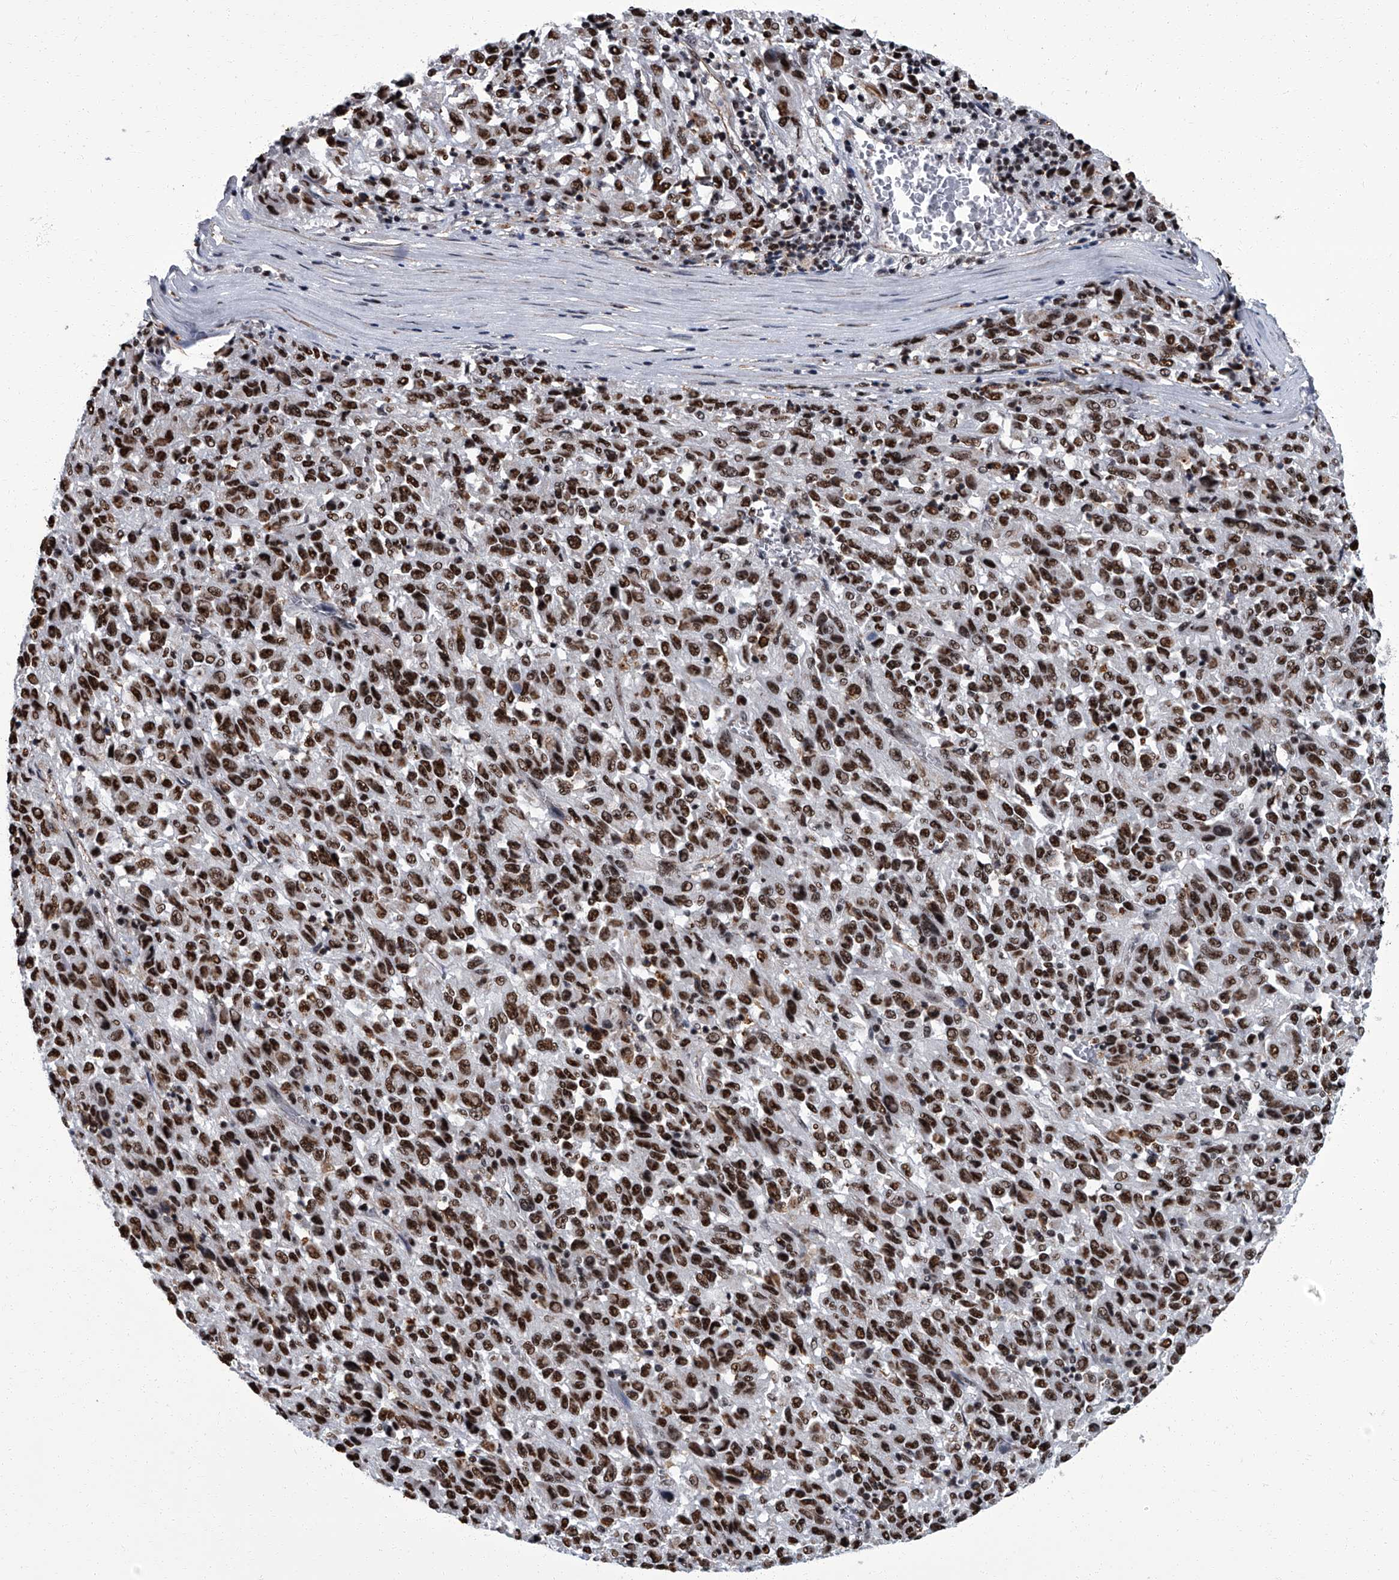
{"staining": {"intensity": "strong", "quantity": ">75%", "location": "nuclear"}, "tissue": "melanoma", "cell_type": "Tumor cells", "image_type": "cancer", "snomed": [{"axis": "morphology", "description": "Malignant melanoma, Metastatic site"}, {"axis": "topography", "description": "Lung"}], "caption": "High-magnification brightfield microscopy of melanoma stained with DAB (3,3'-diaminobenzidine) (brown) and counterstained with hematoxylin (blue). tumor cells exhibit strong nuclear positivity is appreciated in approximately>75% of cells.", "gene": "ZNF518B", "patient": {"sex": "male", "age": 64}}